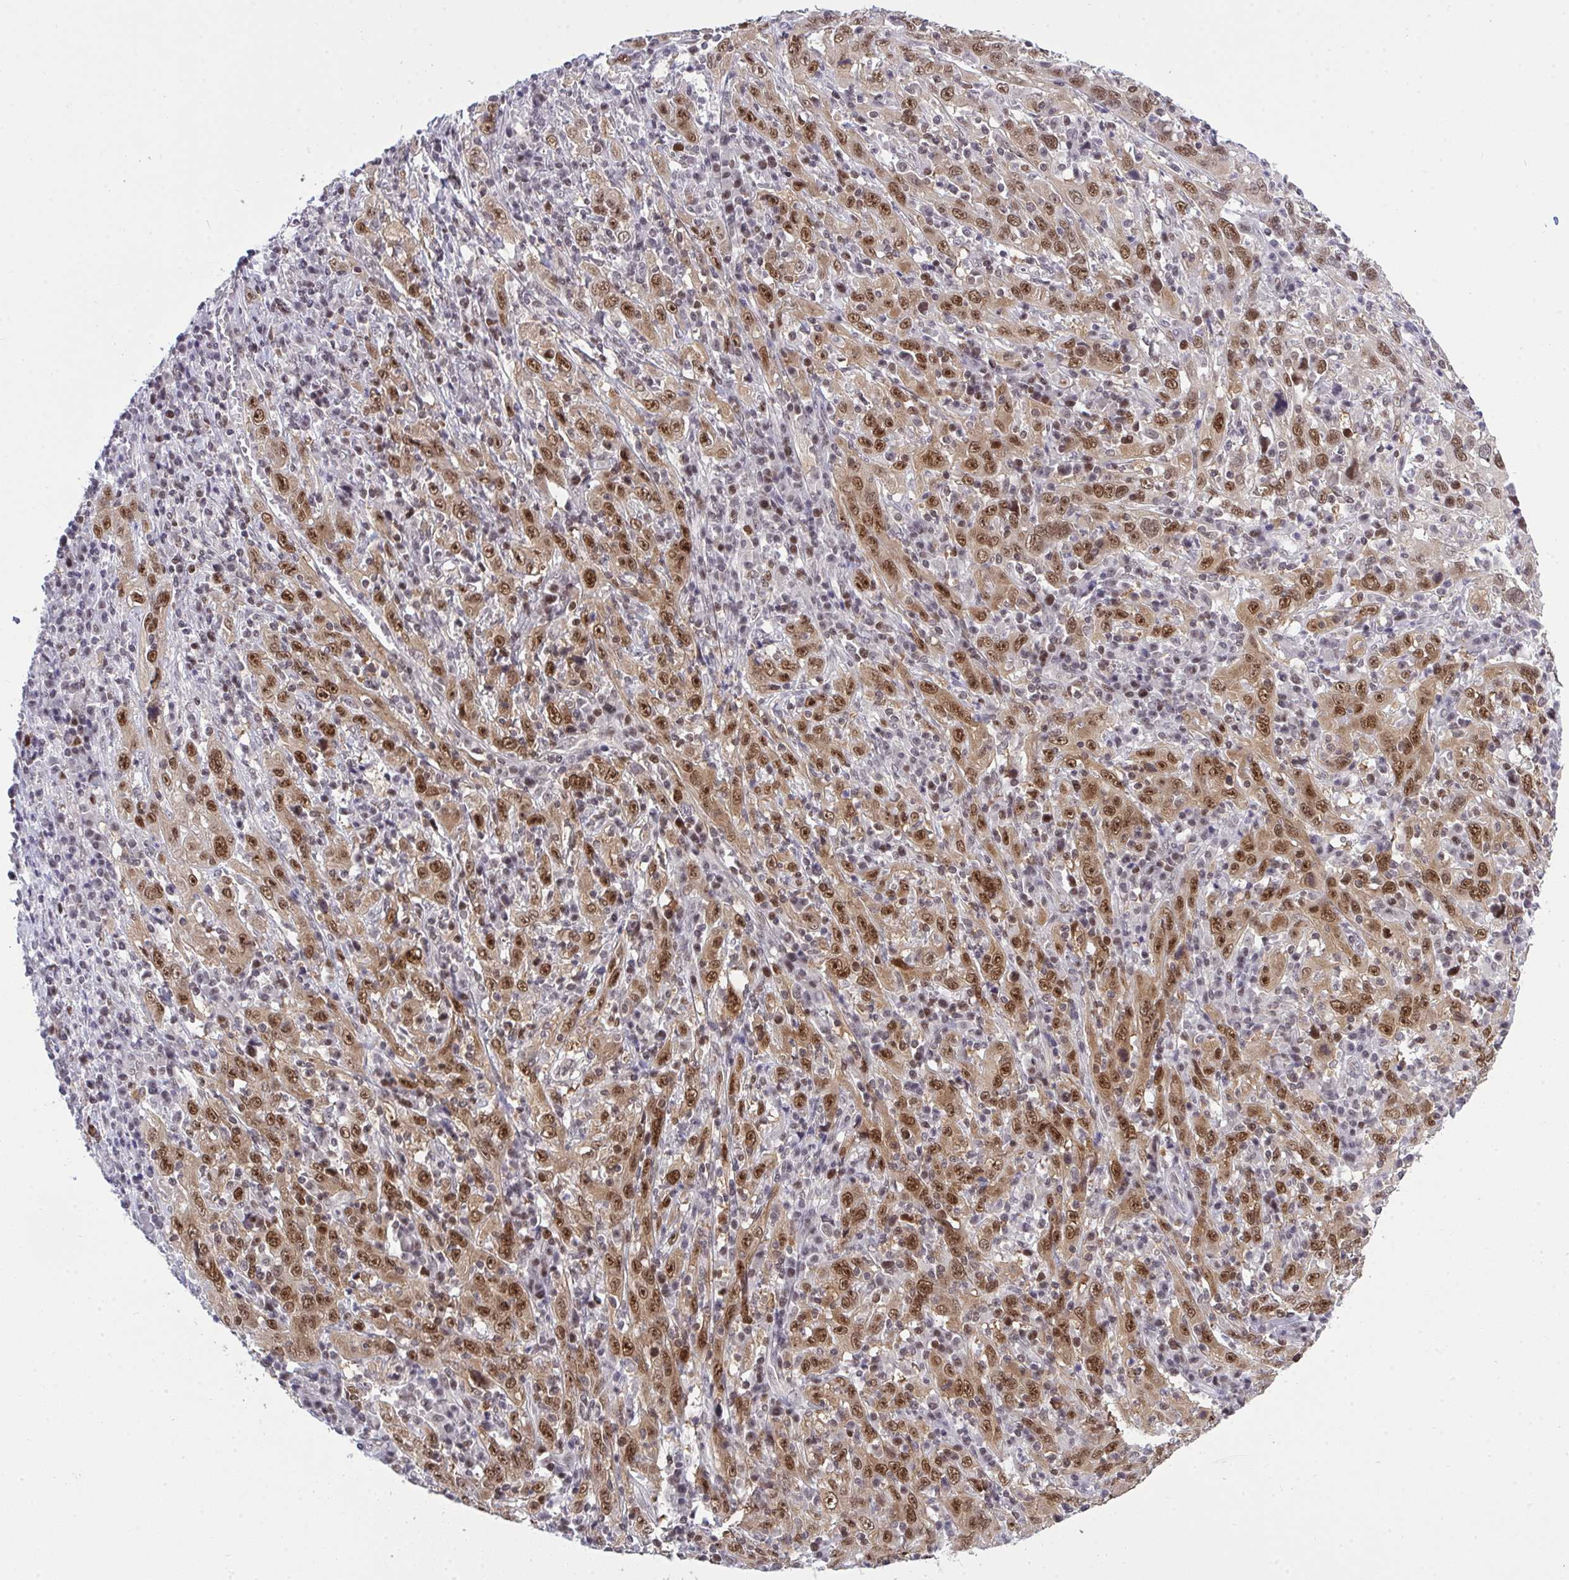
{"staining": {"intensity": "moderate", "quantity": ">75%", "location": "nuclear"}, "tissue": "cervical cancer", "cell_type": "Tumor cells", "image_type": "cancer", "snomed": [{"axis": "morphology", "description": "Squamous cell carcinoma, NOS"}, {"axis": "topography", "description": "Cervix"}], "caption": "Moderate nuclear positivity is seen in about >75% of tumor cells in cervical cancer. The staining was performed using DAB, with brown indicating positive protein expression. Nuclei are stained blue with hematoxylin.", "gene": "RFC4", "patient": {"sex": "female", "age": 46}}